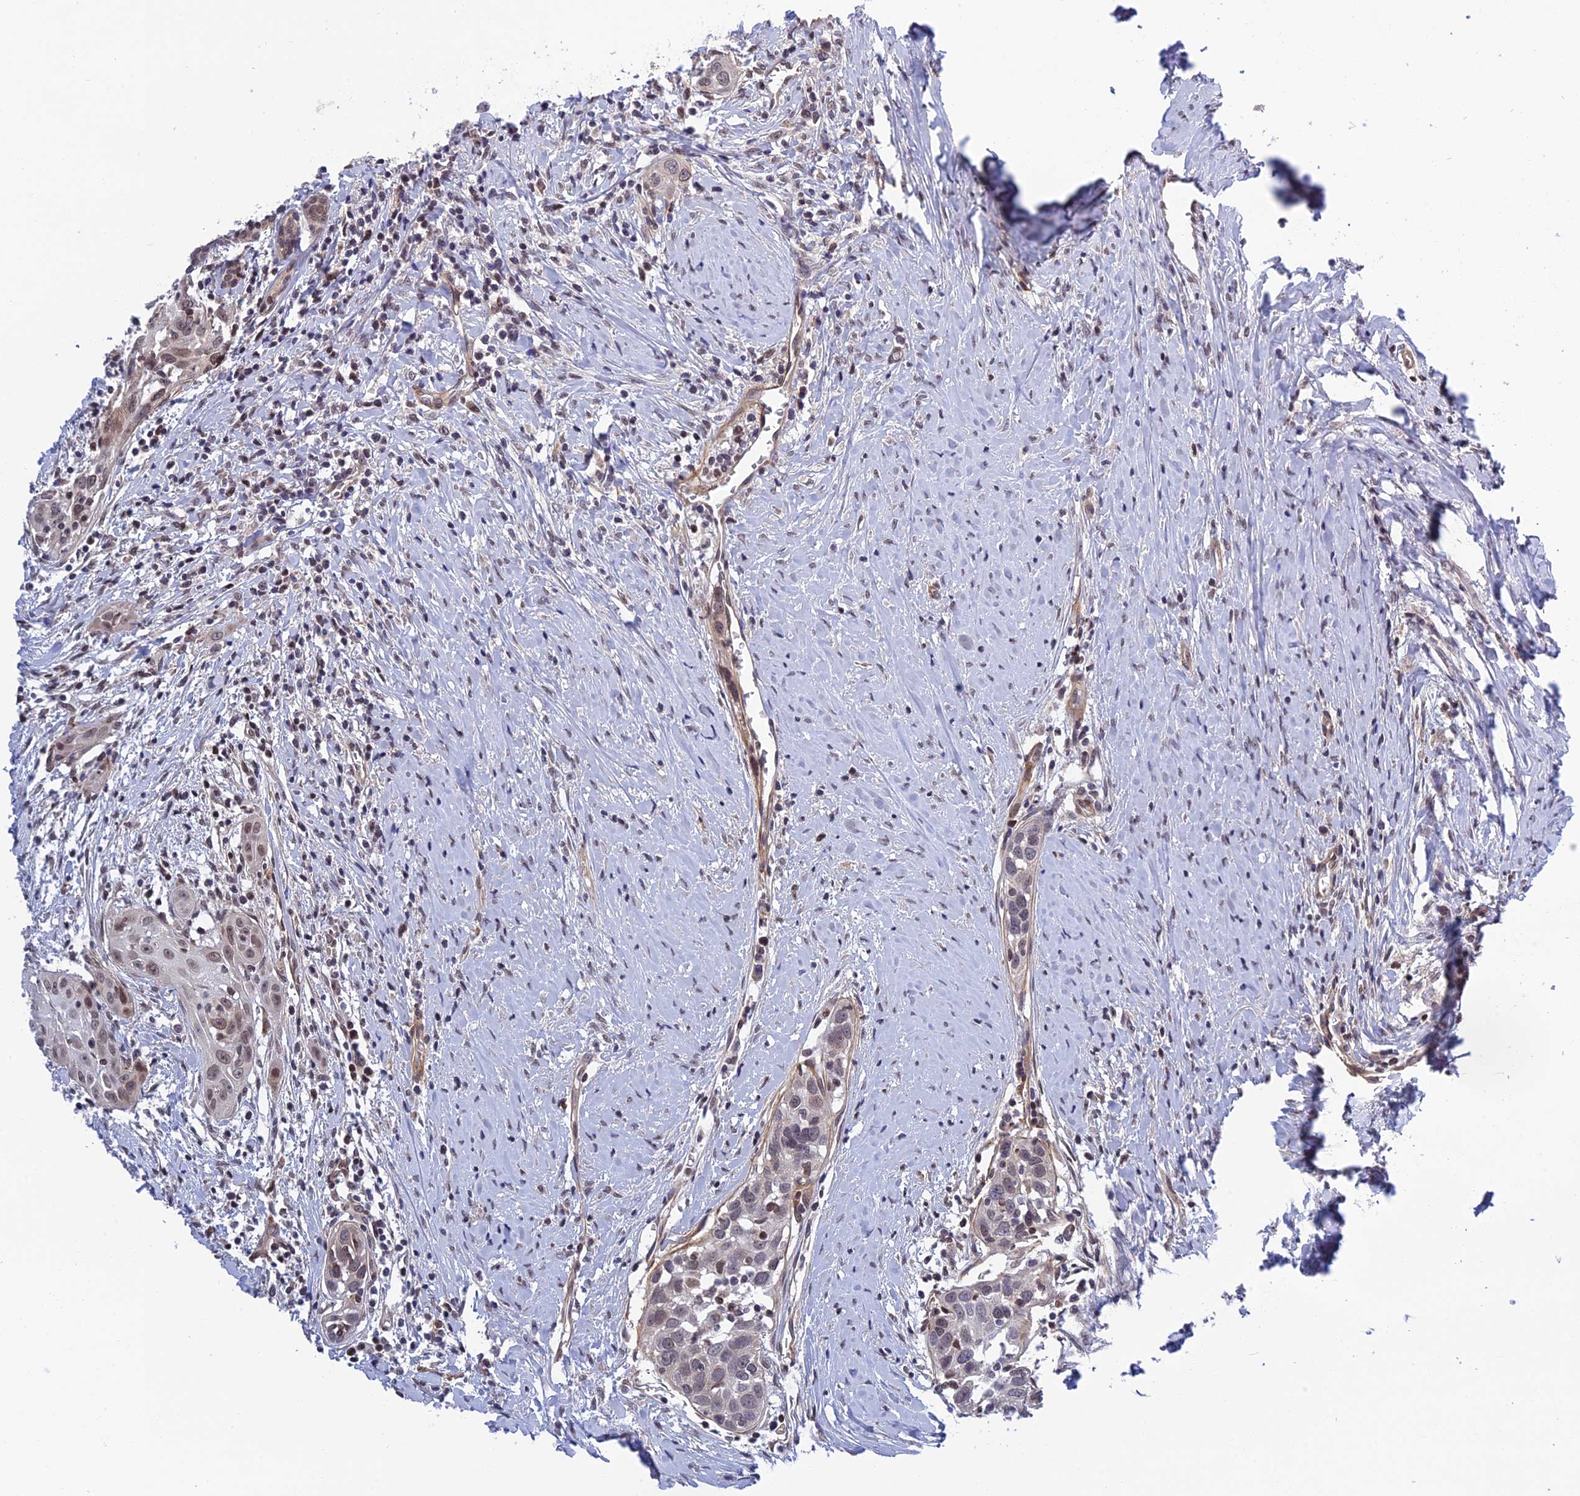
{"staining": {"intensity": "moderate", "quantity": "25%-75%", "location": "nuclear"}, "tissue": "head and neck cancer", "cell_type": "Tumor cells", "image_type": "cancer", "snomed": [{"axis": "morphology", "description": "Squamous cell carcinoma, NOS"}, {"axis": "topography", "description": "Oral tissue"}, {"axis": "topography", "description": "Head-Neck"}], "caption": "Squamous cell carcinoma (head and neck) stained with a brown dye shows moderate nuclear positive expression in approximately 25%-75% of tumor cells.", "gene": "REXO1", "patient": {"sex": "female", "age": 50}}